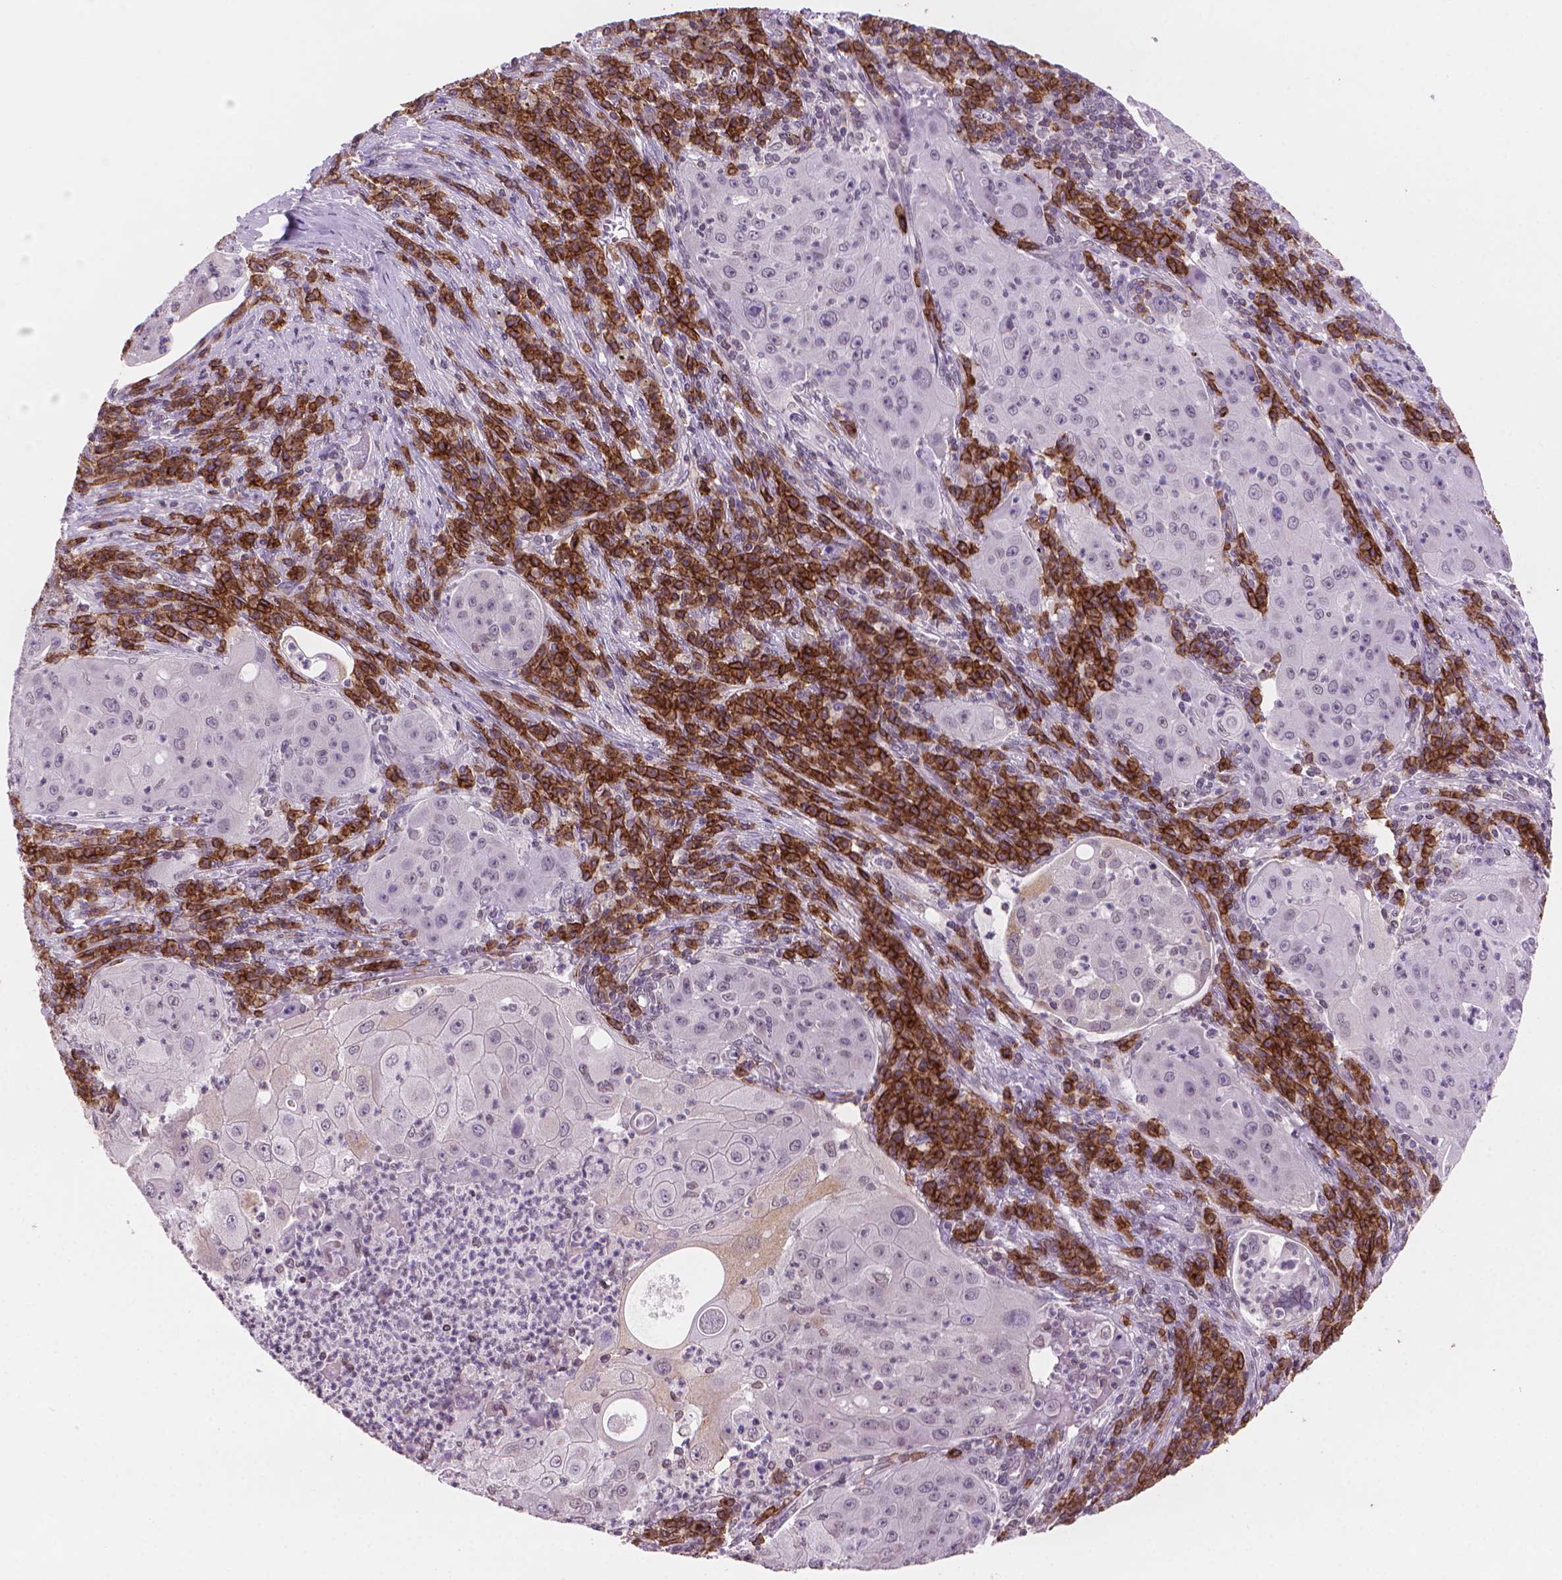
{"staining": {"intensity": "negative", "quantity": "none", "location": "none"}, "tissue": "lung cancer", "cell_type": "Tumor cells", "image_type": "cancer", "snomed": [{"axis": "morphology", "description": "Squamous cell carcinoma, NOS"}, {"axis": "topography", "description": "Lung"}], "caption": "A micrograph of human lung cancer (squamous cell carcinoma) is negative for staining in tumor cells. (Brightfield microscopy of DAB (3,3'-diaminobenzidine) immunohistochemistry (IHC) at high magnification).", "gene": "TMEM184A", "patient": {"sex": "female", "age": 59}}